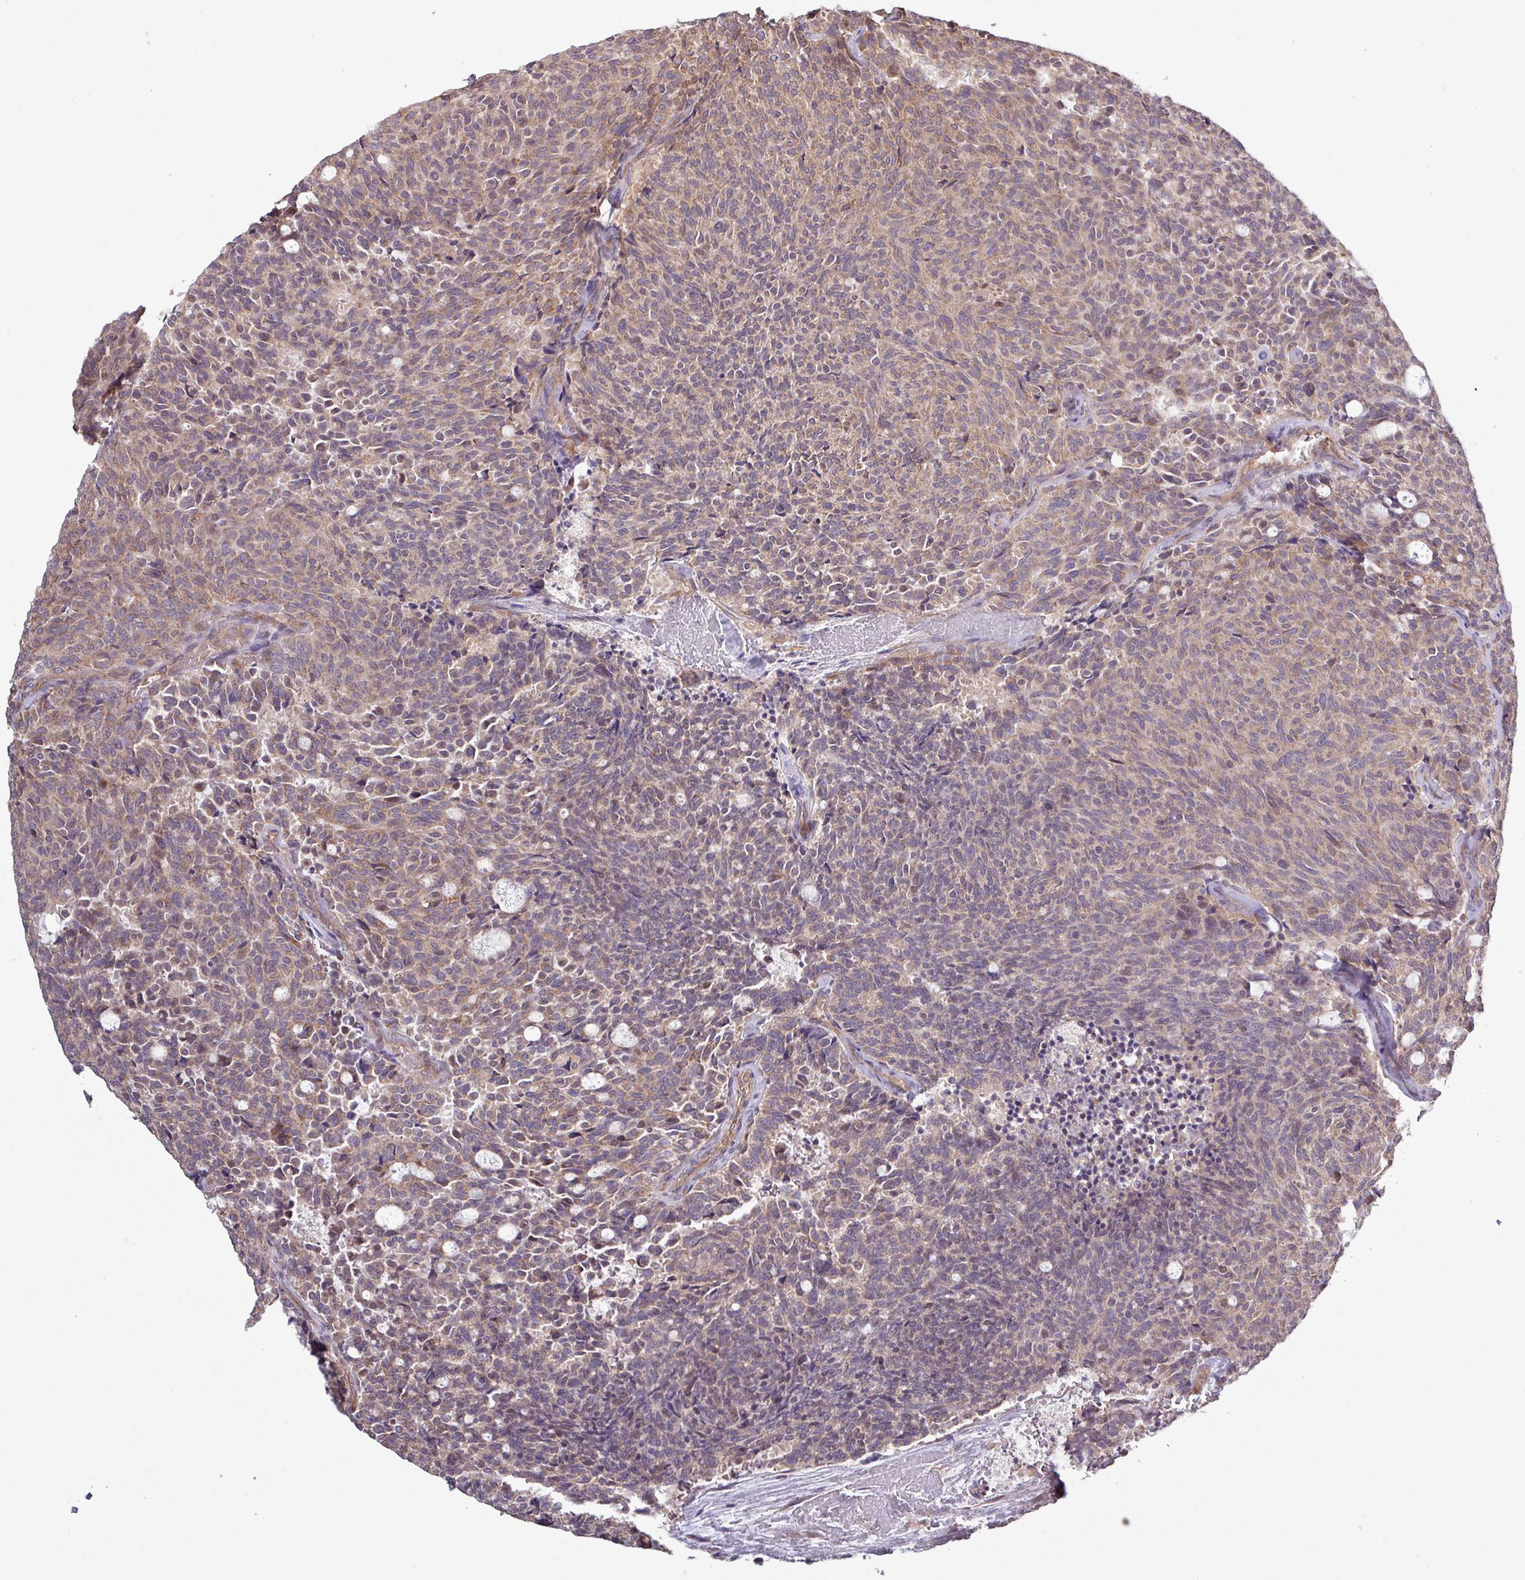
{"staining": {"intensity": "weak", "quantity": ">75%", "location": "cytoplasmic/membranous"}, "tissue": "carcinoid", "cell_type": "Tumor cells", "image_type": "cancer", "snomed": [{"axis": "morphology", "description": "Carcinoid, malignant, NOS"}, {"axis": "topography", "description": "Pancreas"}], "caption": "A high-resolution photomicrograph shows immunohistochemistry (IHC) staining of carcinoid, which demonstrates weak cytoplasmic/membranous positivity in about >75% of tumor cells. The staining was performed using DAB (3,3'-diaminobenzidine) to visualize the protein expression in brown, while the nuclei were stained in blue with hematoxylin (Magnification: 20x).", "gene": "TRABD2A", "patient": {"sex": "female", "age": 54}}